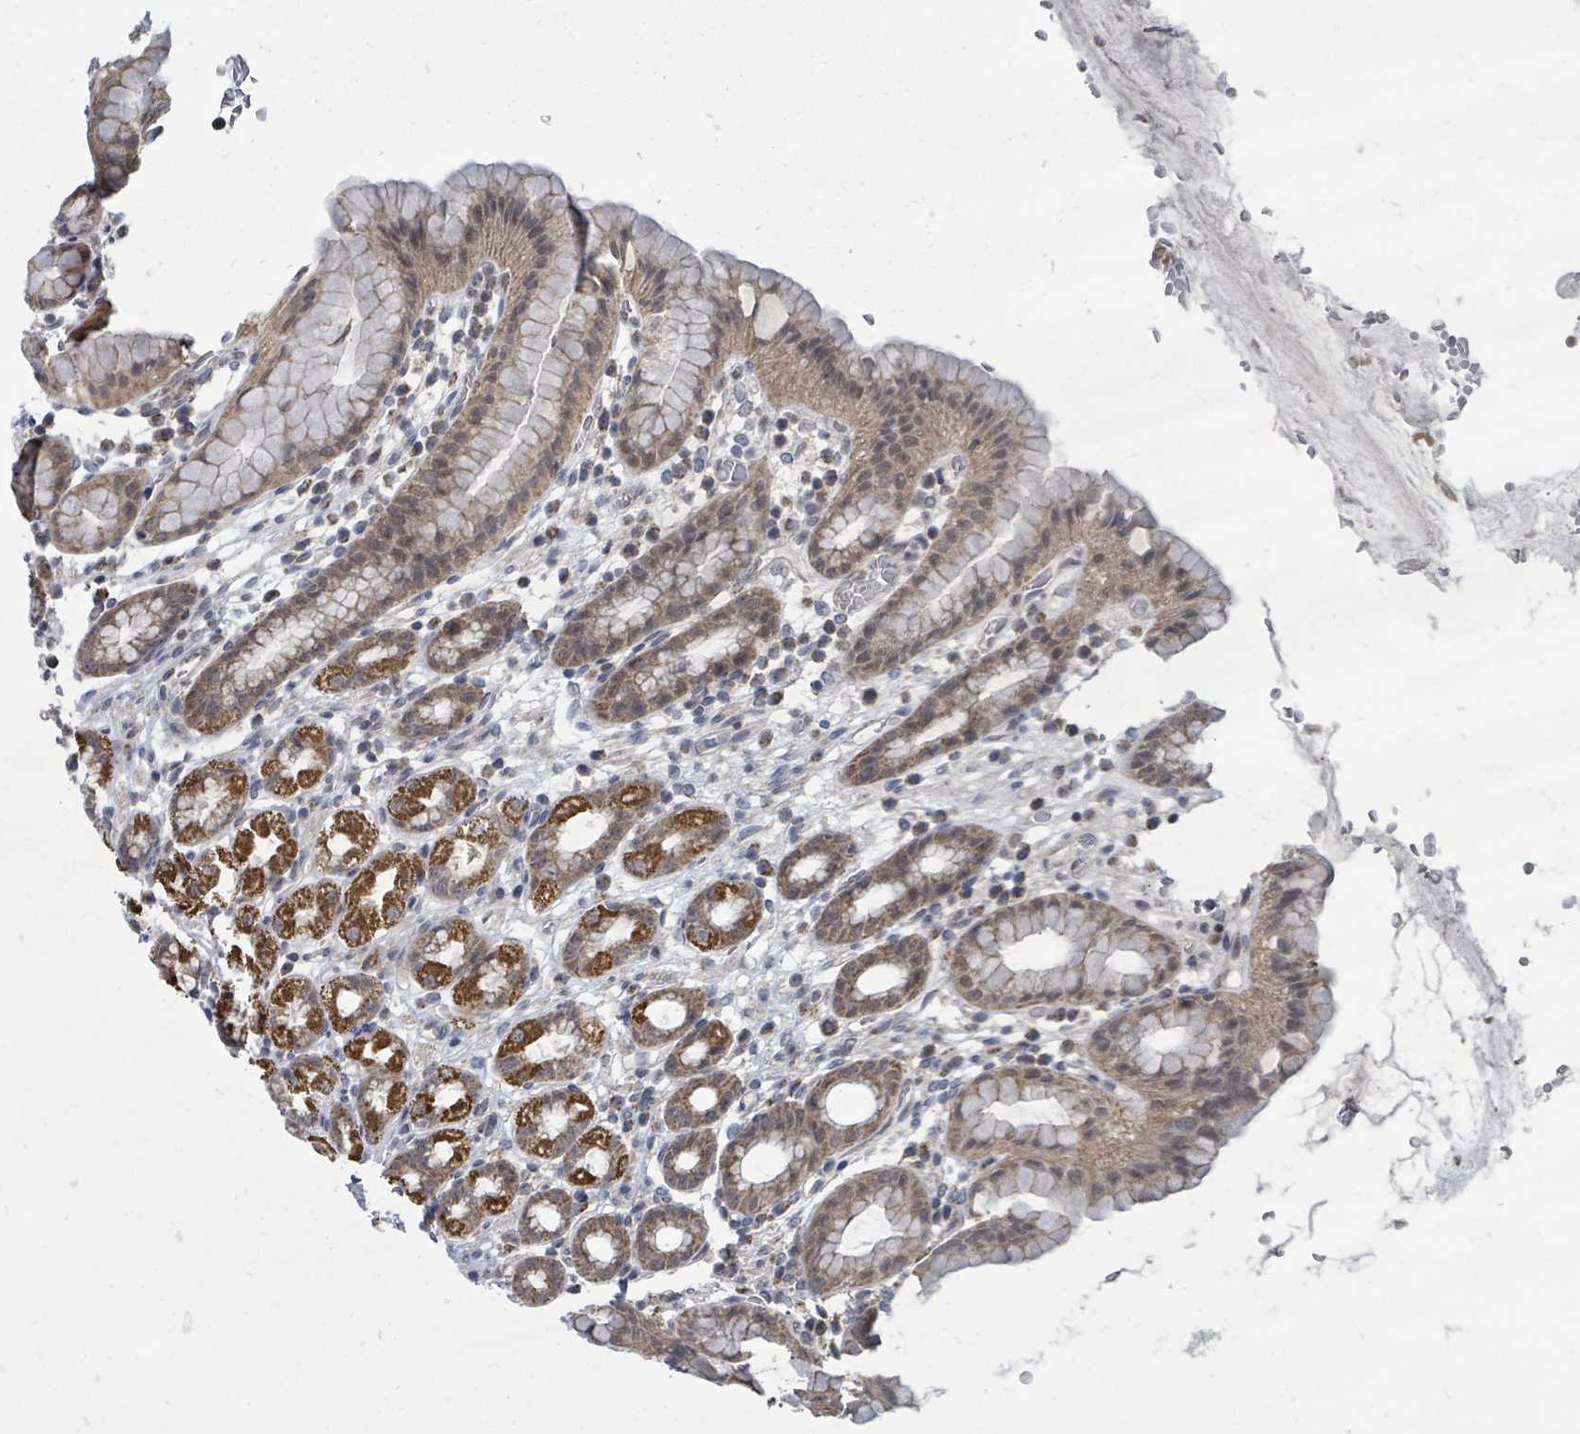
{"staining": {"intensity": "strong", "quantity": "<25%", "location": "cytoplasmic/membranous"}, "tissue": "stomach", "cell_type": "Glandular cells", "image_type": "normal", "snomed": [{"axis": "morphology", "description": "Normal tissue, NOS"}, {"axis": "topography", "description": "Stomach, upper"}, {"axis": "topography", "description": "Stomach, lower"}, {"axis": "topography", "description": "Small intestine"}], "caption": "Stomach stained with immunohistochemistry exhibits strong cytoplasmic/membranous expression in approximately <25% of glandular cells. Nuclei are stained in blue.", "gene": "MAGOHB", "patient": {"sex": "male", "age": 68}}